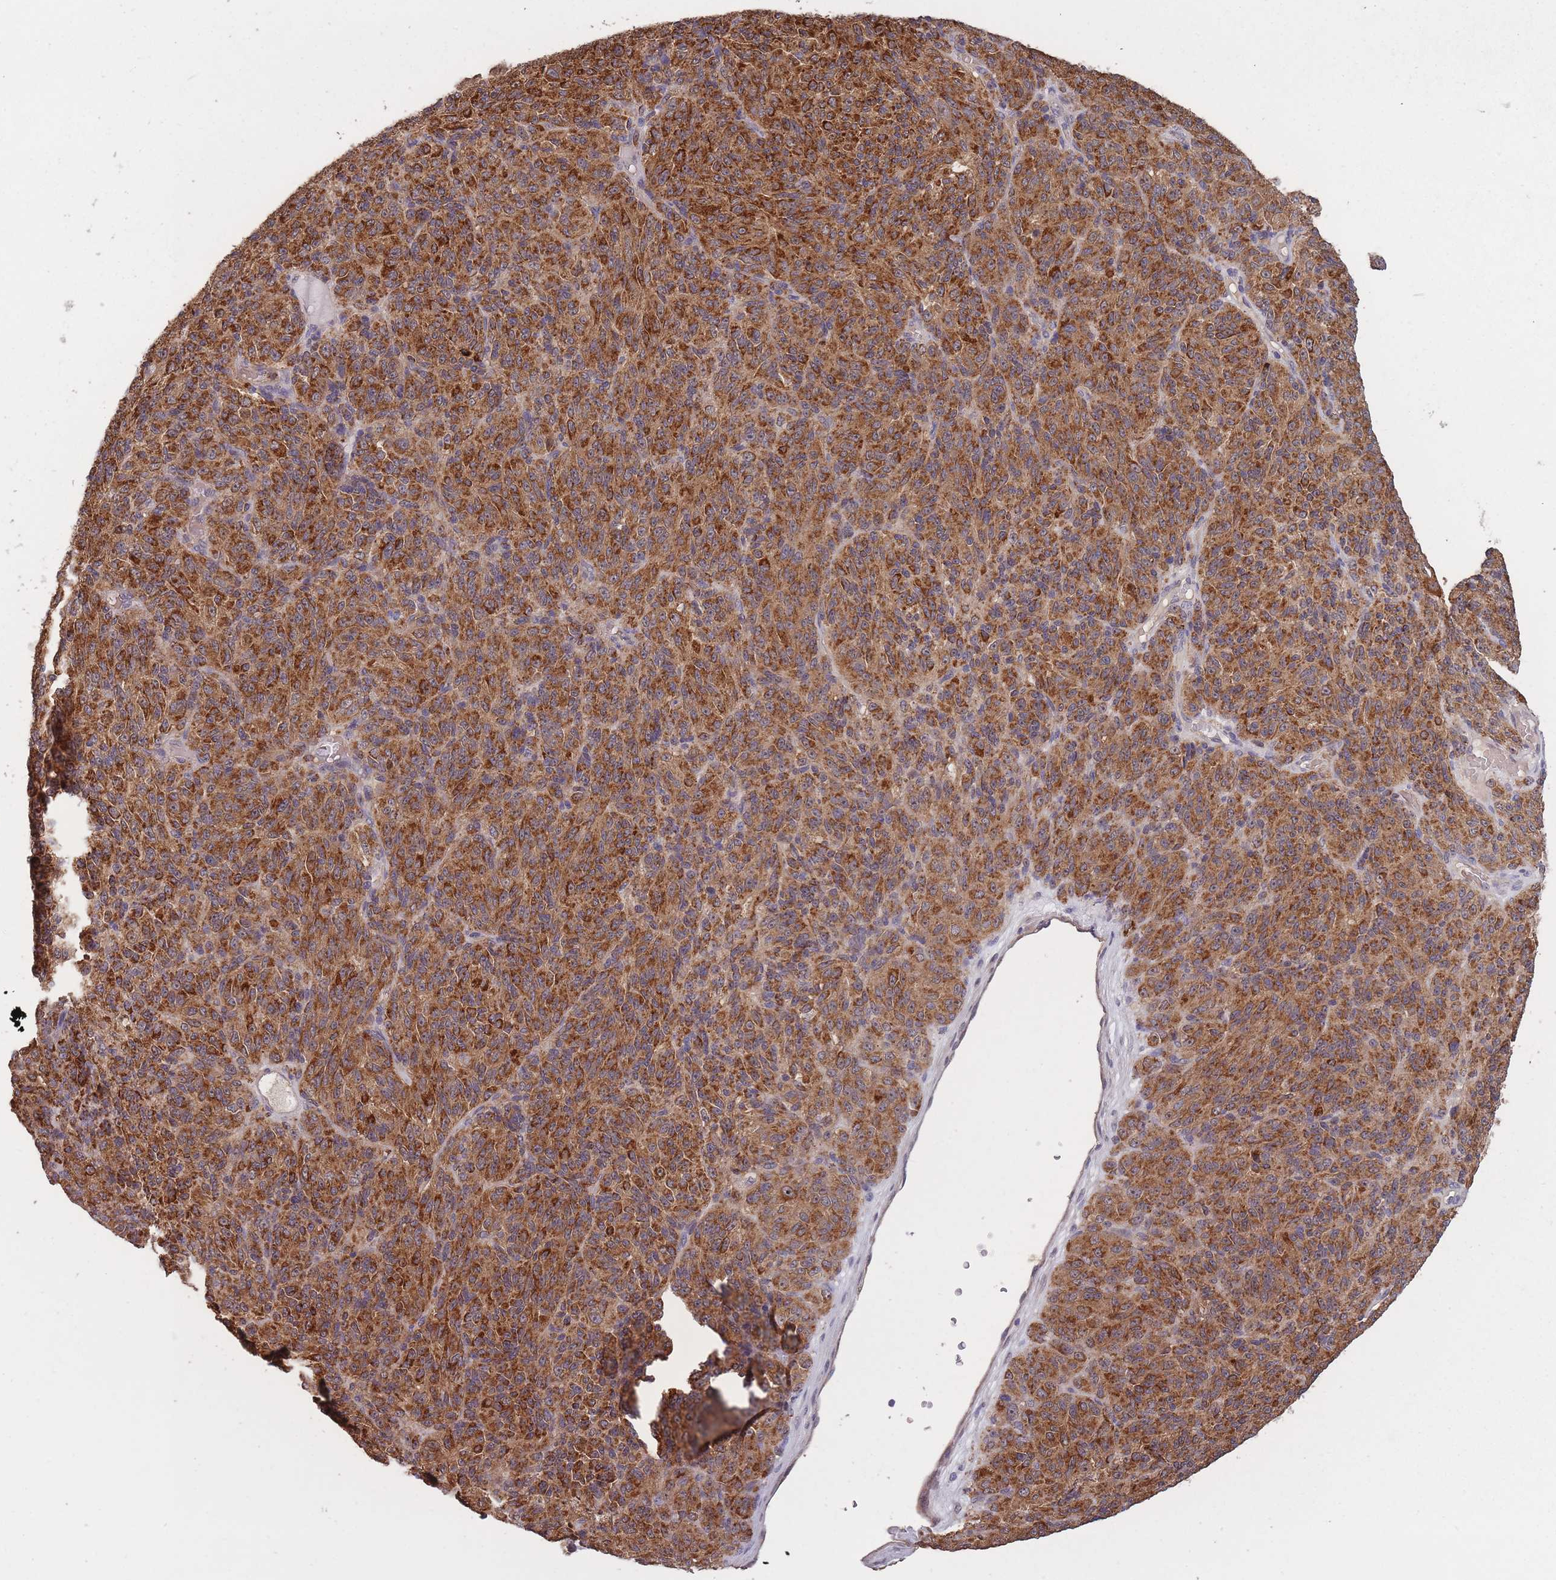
{"staining": {"intensity": "strong", "quantity": ">75%", "location": "cytoplasmic/membranous"}, "tissue": "melanoma", "cell_type": "Tumor cells", "image_type": "cancer", "snomed": [{"axis": "morphology", "description": "Malignant melanoma, Metastatic site"}, {"axis": "topography", "description": "Brain"}], "caption": "This micrograph reveals immunohistochemistry (IHC) staining of human malignant melanoma (metastatic site), with high strong cytoplasmic/membranous staining in about >75% of tumor cells.", "gene": "KIAA1755", "patient": {"sex": "female", "age": 56}}